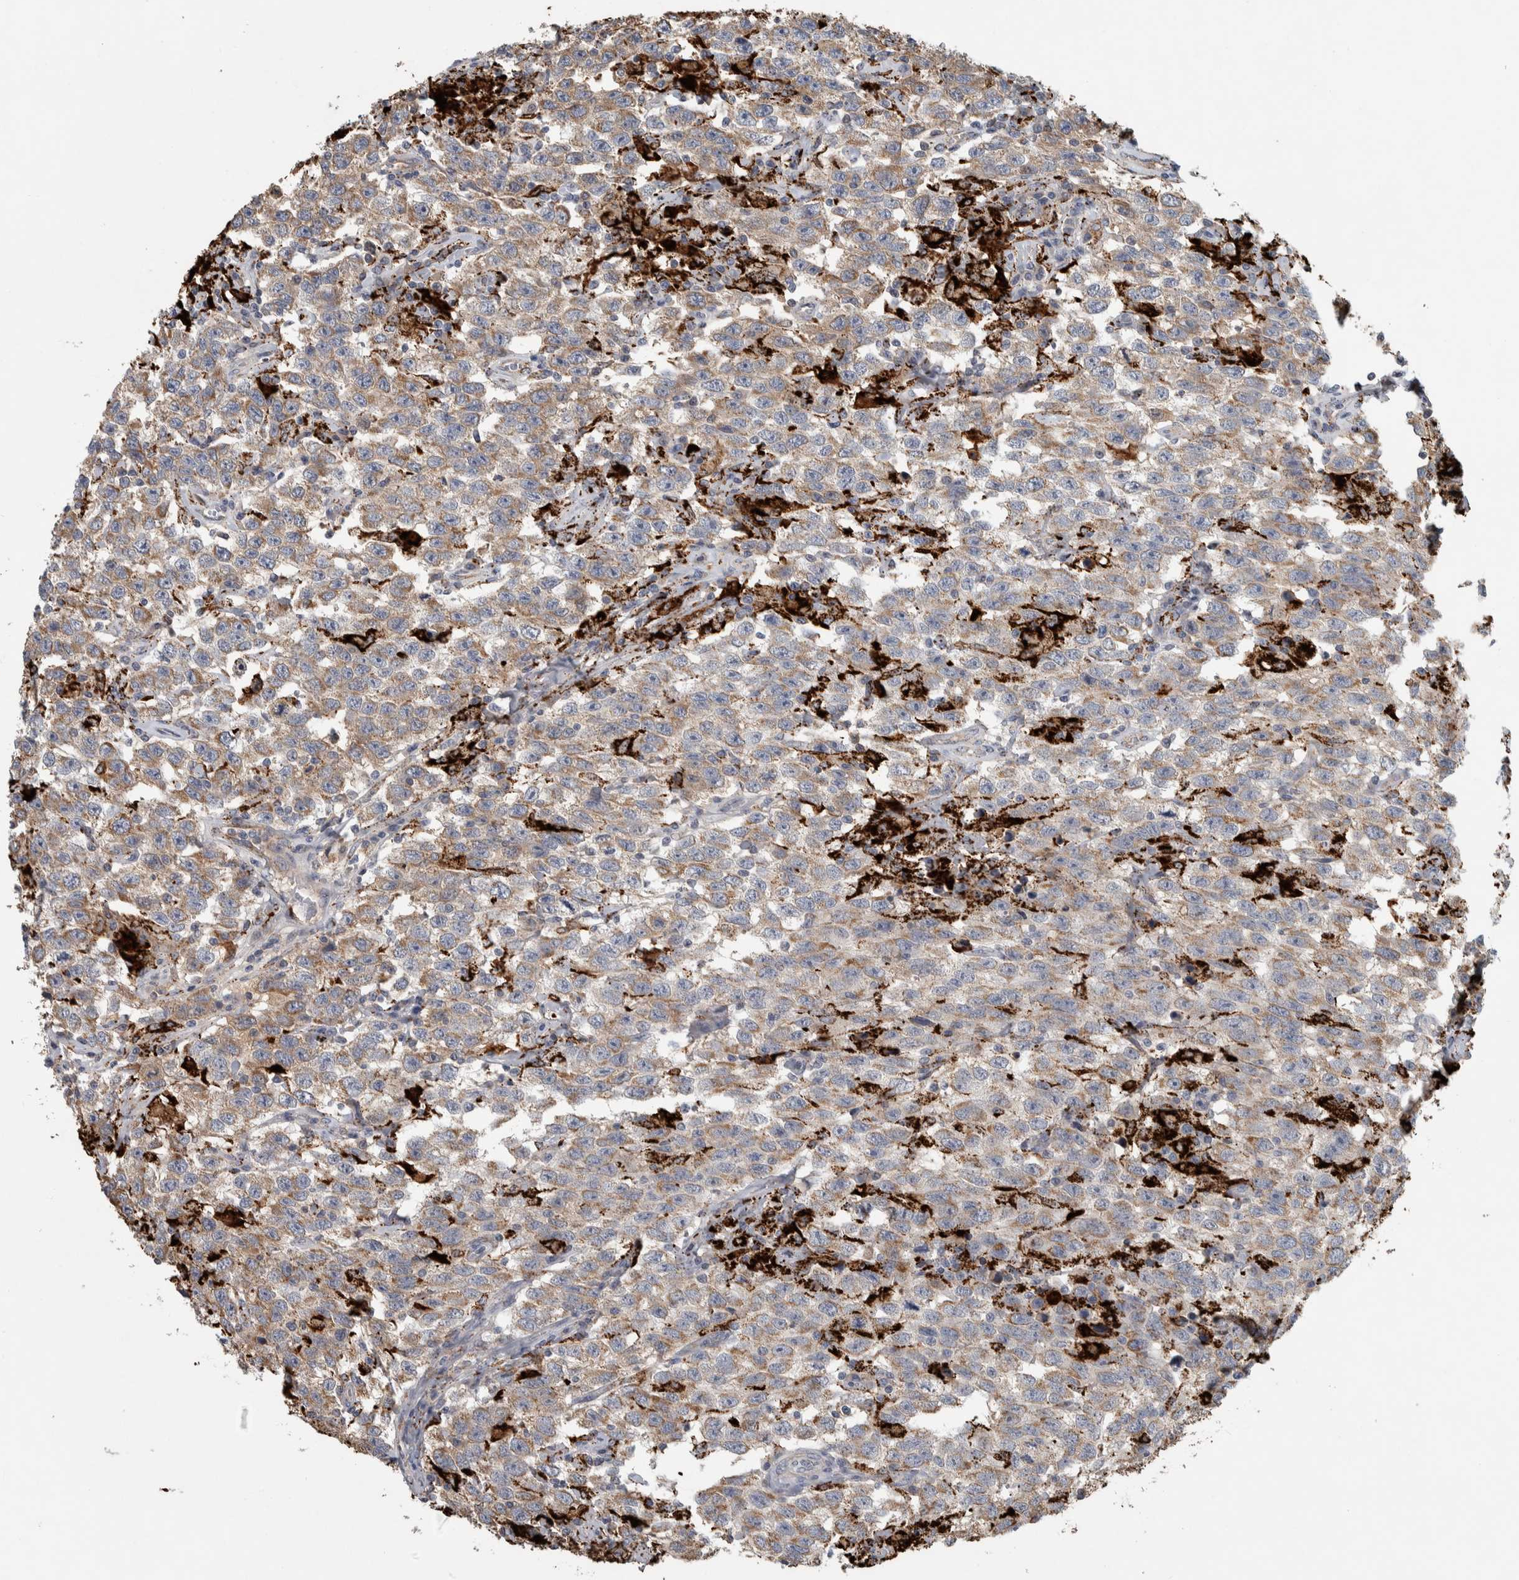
{"staining": {"intensity": "weak", "quantity": ">75%", "location": "cytoplasmic/membranous"}, "tissue": "testis cancer", "cell_type": "Tumor cells", "image_type": "cancer", "snomed": [{"axis": "morphology", "description": "Seminoma, NOS"}, {"axis": "topography", "description": "Testis"}], "caption": "The immunohistochemical stain shows weak cytoplasmic/membranous positivity in tumor cells of seminoma (testis) tissue. (Stains: DAB in brown, nuclei in blue, Microscopy: brightfield microscopy at high magnification).", "gene": "FAM78A", "patient": {"sex": "male", "age": 41}}